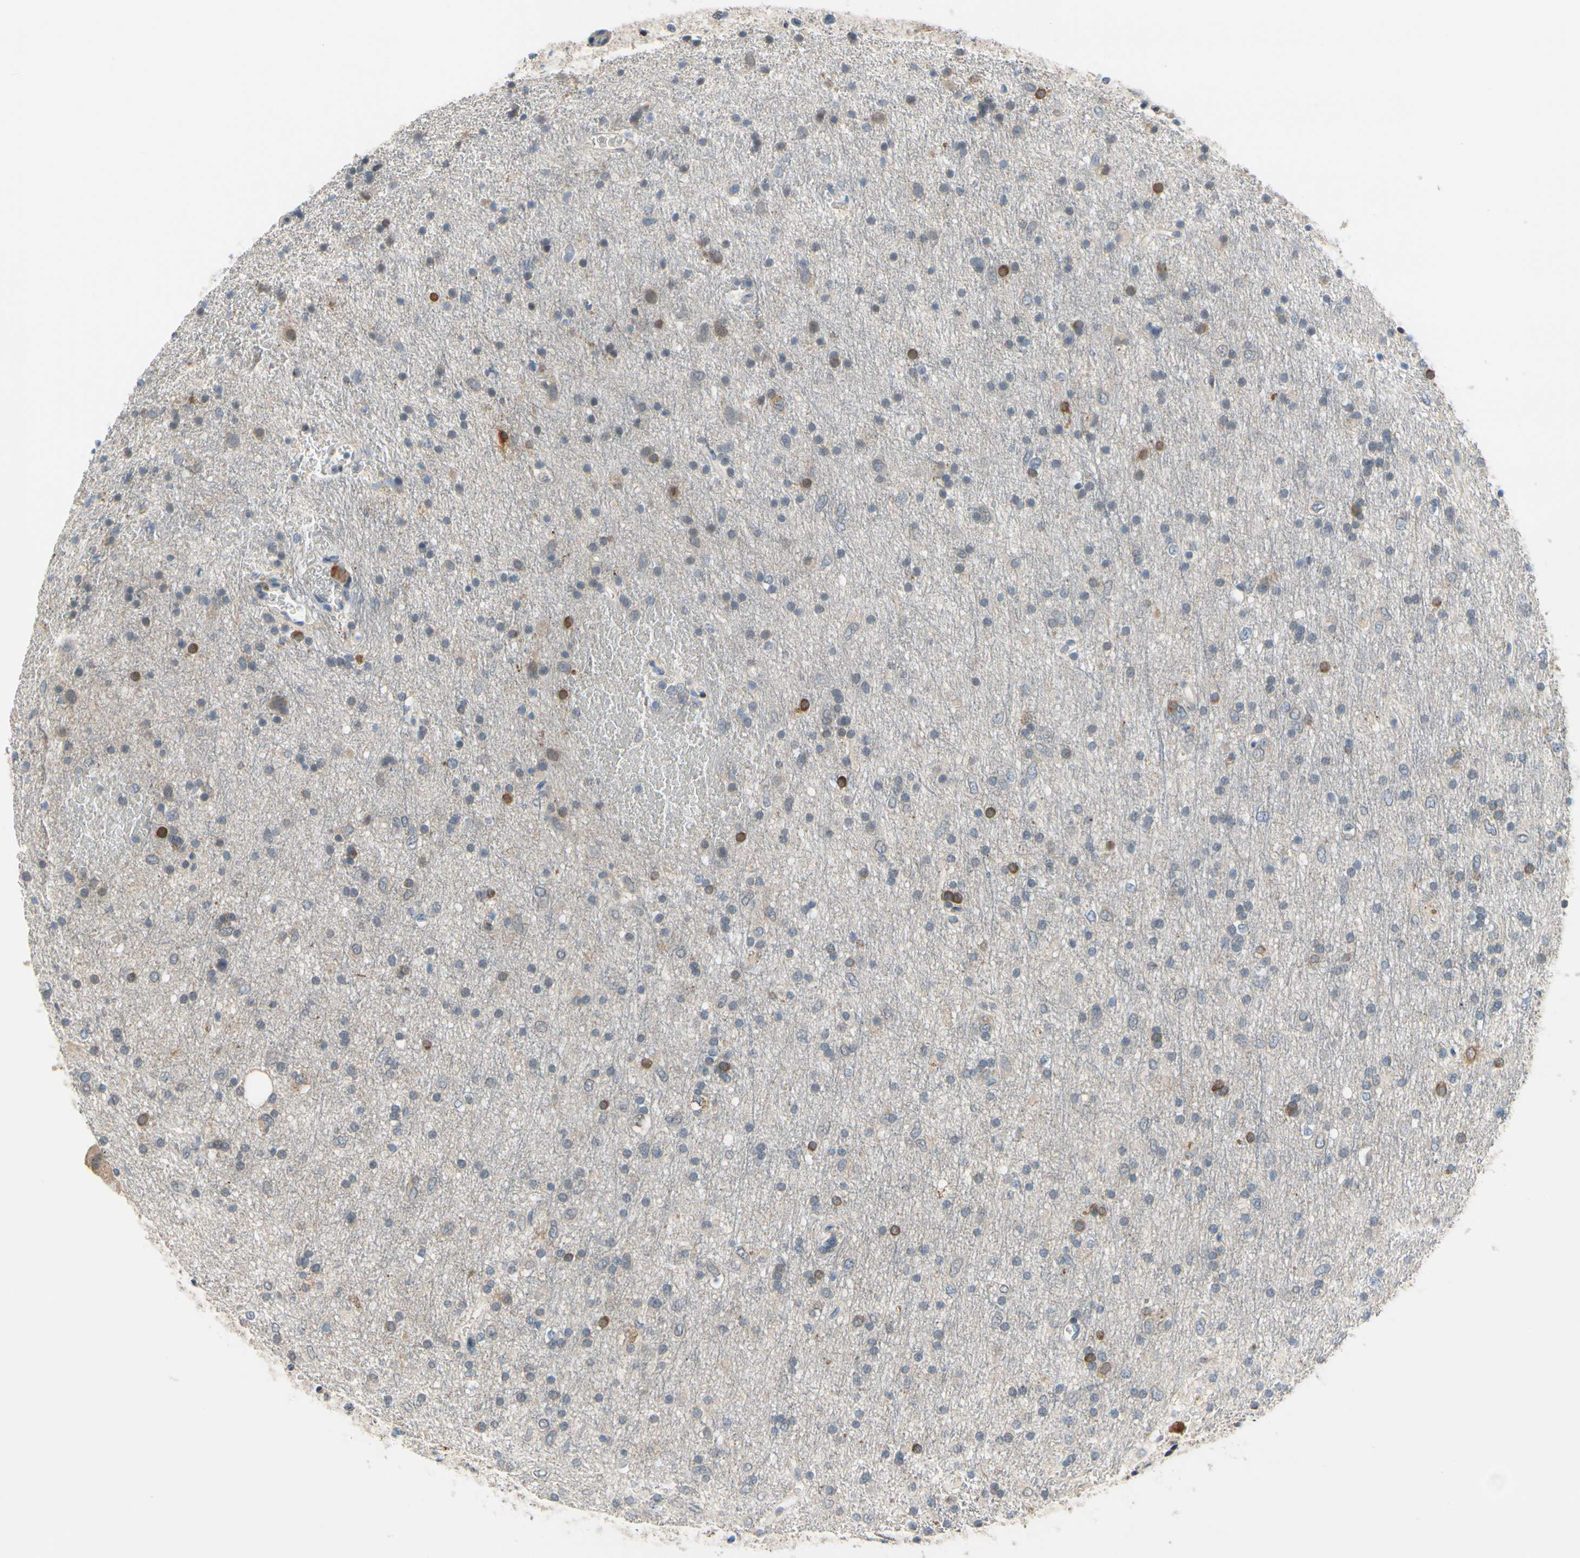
{"staining": {"intensity": "moderate", "quantity": "<25%", "location": "cytoplasmic/membranous"}, "tissue": "glioma", "cell_type": "Tumor cells", "image_type": "cancer", "snomed": [{"axis": "morphology", "description": "Glioma, malignant, Low grade"}, {"axis": "topography", "description": "Brain"}], "caption": "An IHC histopathology image of tumor tissue is shown. Protein staining in brown labels moderate cytoplasmic/membranous positivity in malignant low-grade glioma within tumor cells. (DAB (3,3'-diaminobenzidine) IHC, brown staining for protein, blue staining for nuclei).", "gene": "SLC27A6", "patient": {"sex": "male", "age": 77}}